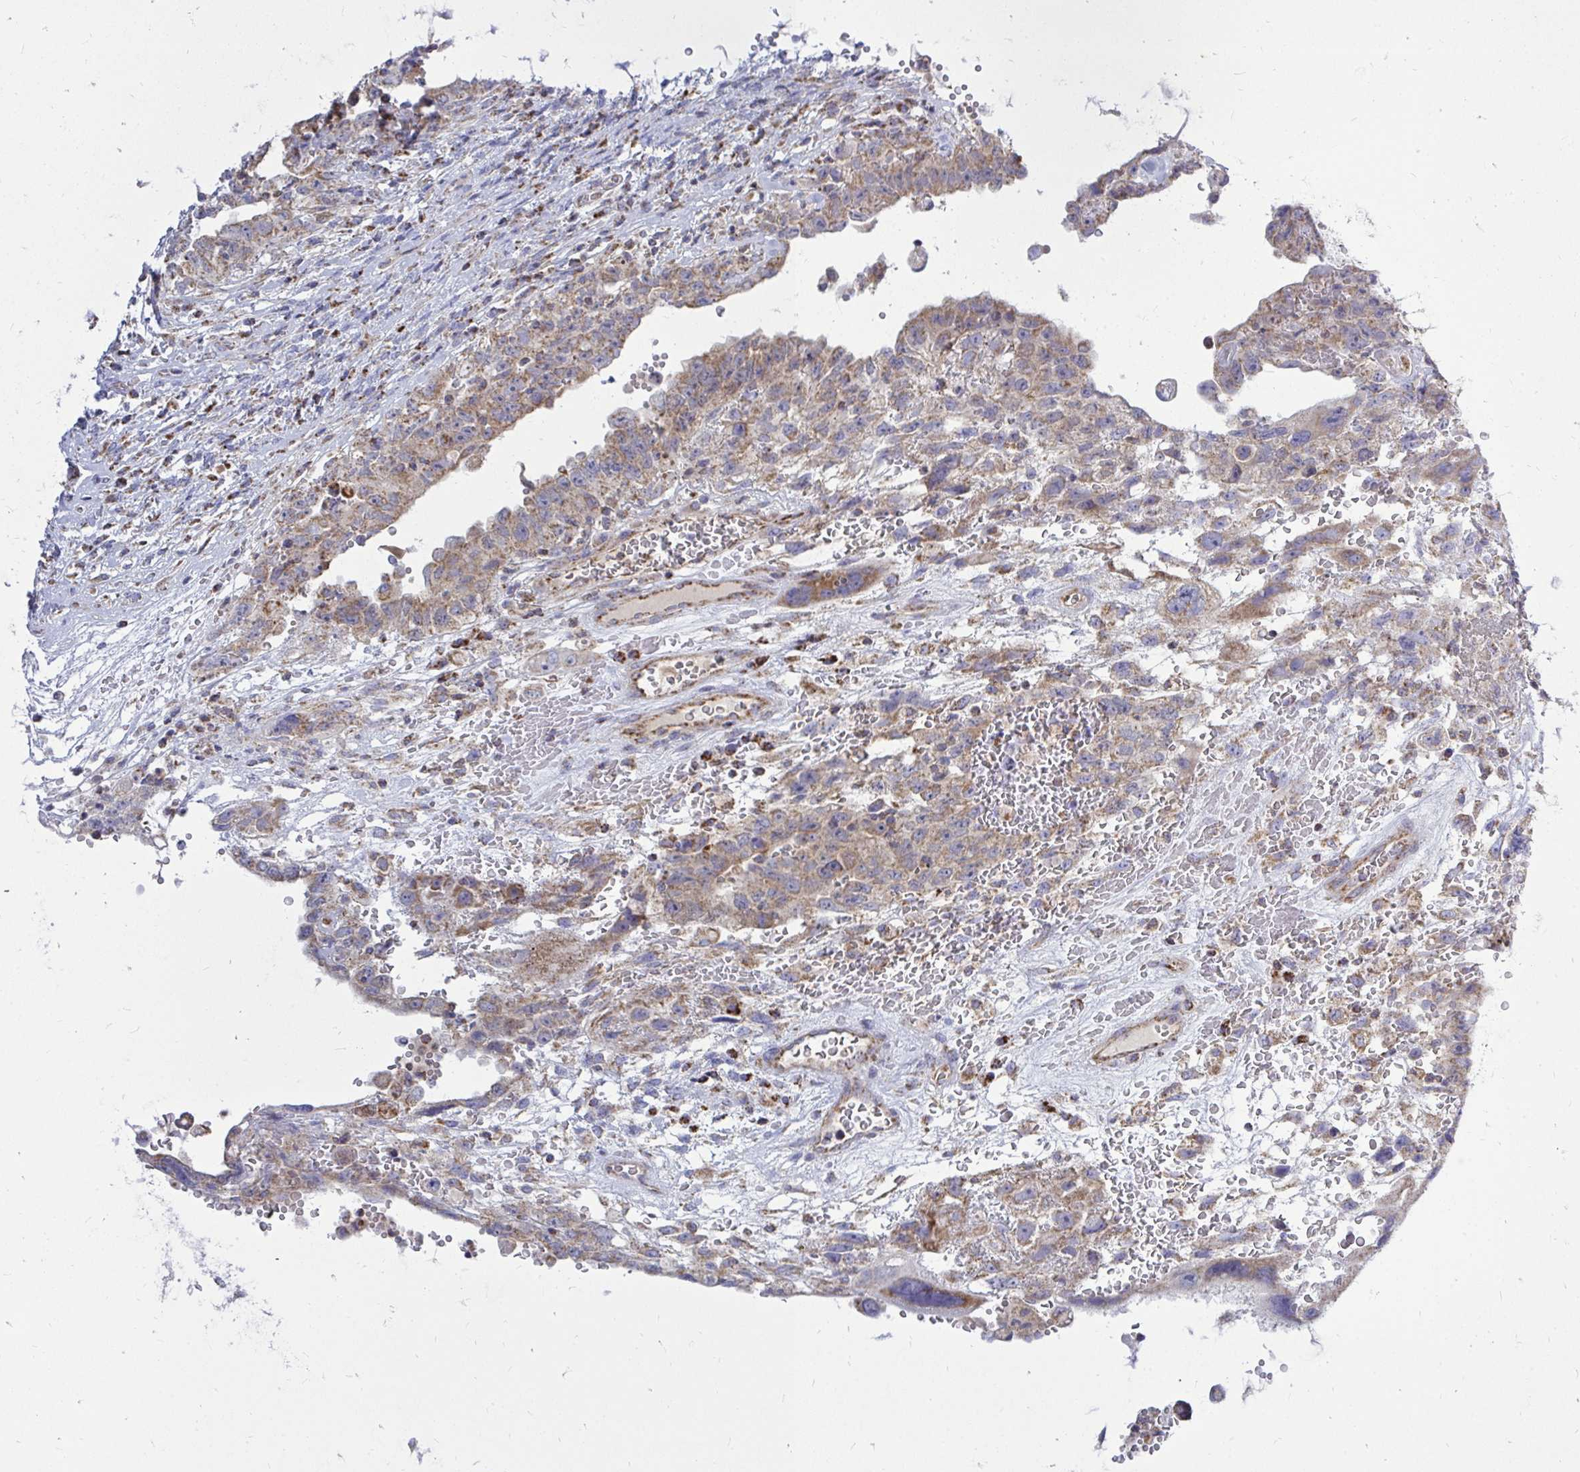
{"staining": {"intensity": "weak", "quantity": ">75%", "location": "cytoplasmic/membranous"}, "tissue": "testis cancer", "cell_type": "Tumor cells", "image_type": "cancer", "snomed": [{"axis": "morphology", "description": "Carcinoma, Embryonal, NOS"}, {"axis": "topography", "description": "Testis"}], "caption": "Immunohistochemistry histopathology image of testis embryonal carcinoma stained for a protein (brown), which shows low levels of weak cytoplasmic/membranous expression in approximately >75% of tumor cells.", "gene": "OR10R2", "patient": {"sex": "male", "age": 26}}